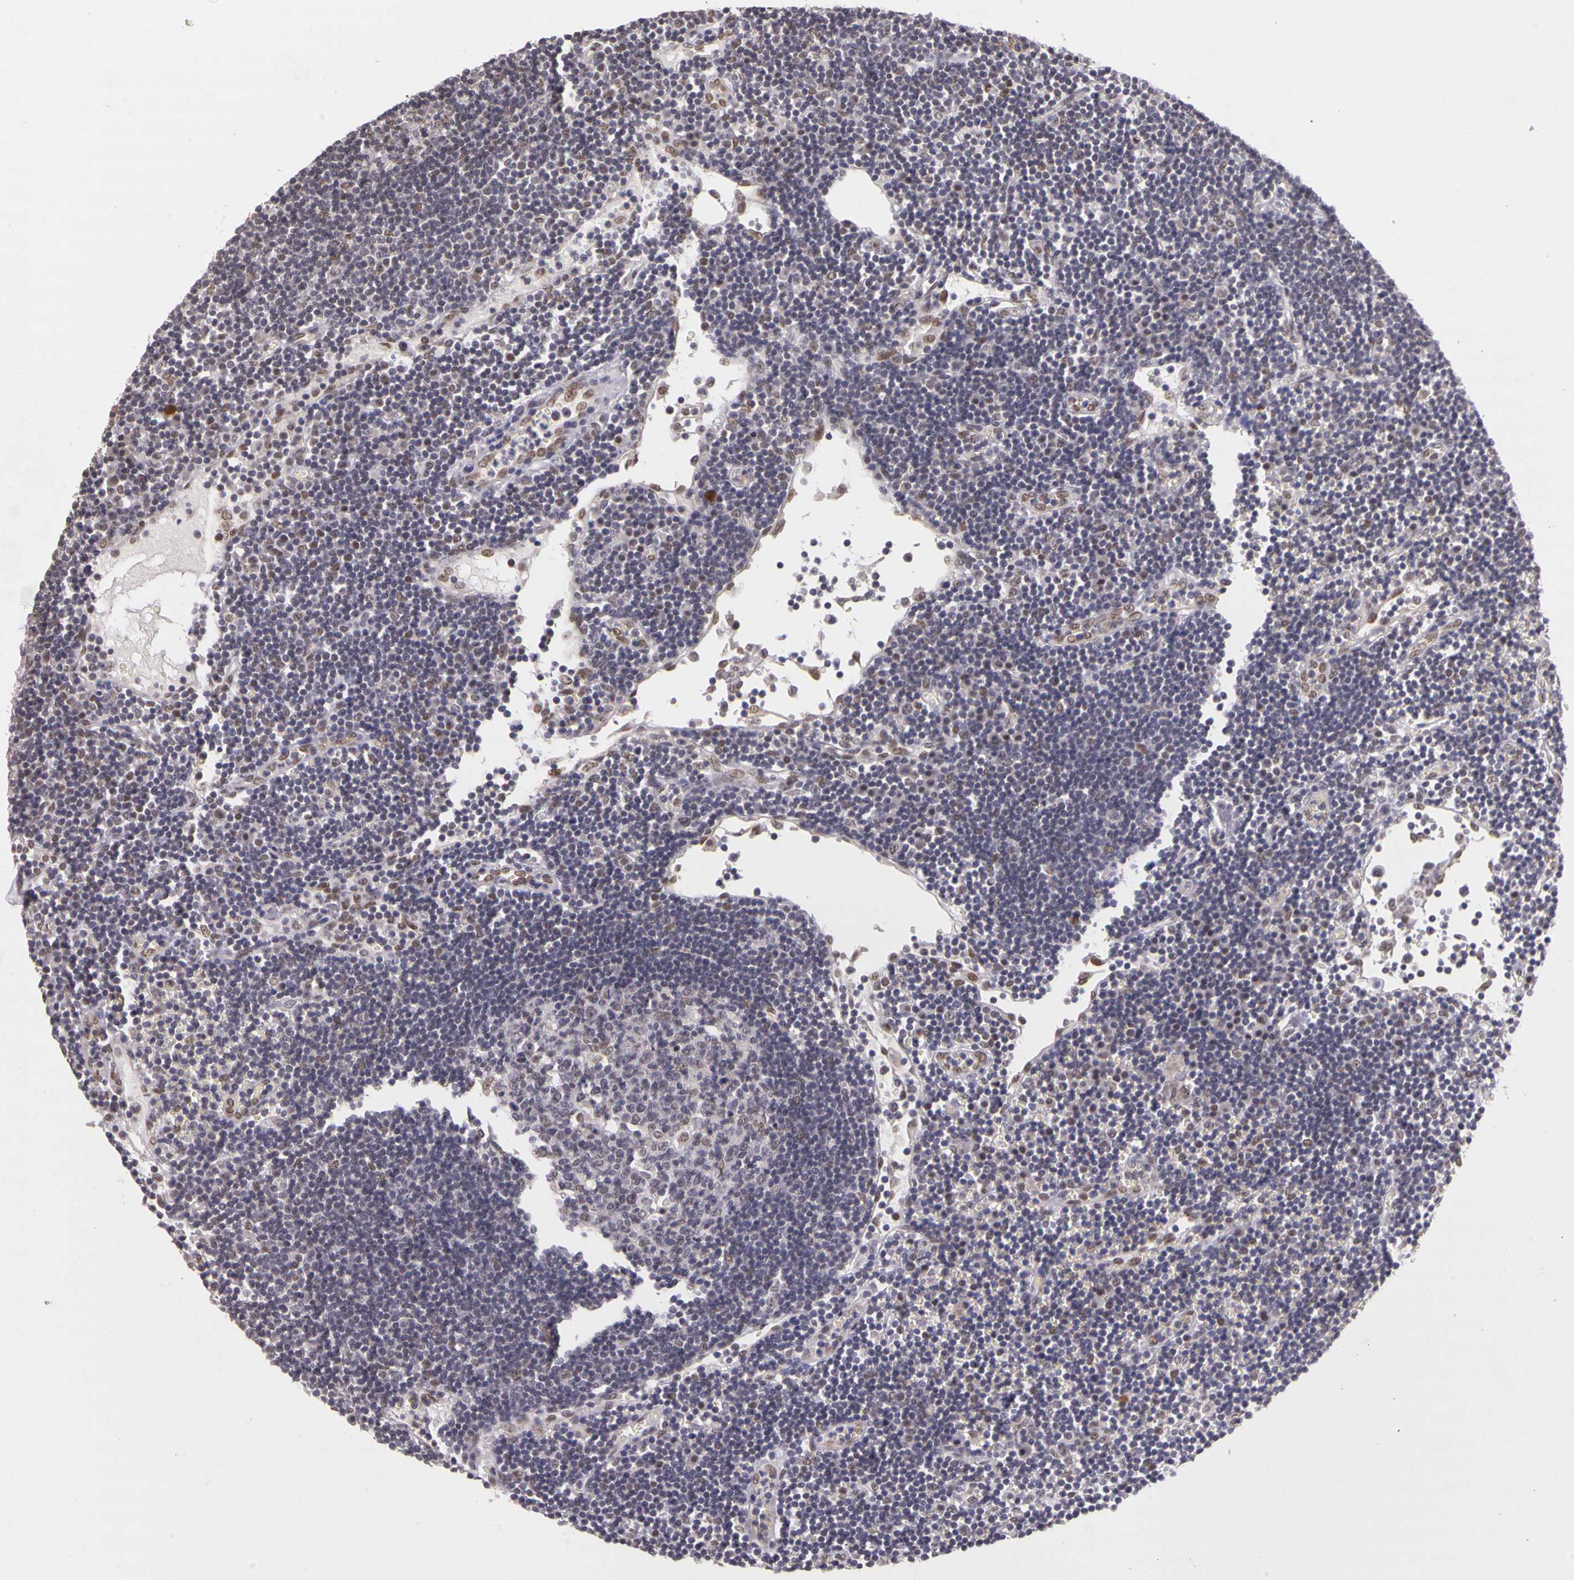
{"staining": {"intensity": "weak", "quantity": "25%-75%", "location": "nuclear"}, "tissue": "lymph node", "cell_type": "Germinal center cells", "image_type": "normal", "snomed": [{"axis": "morphology", "description": "Normal tissue, NOS"}, {"axis": "topography", "description": "Lymph node"}], "caption": "Lymph node stained with DAB (3,3'-diaminobenzidine) IHC demonstrates low levels of weak nuclear staining in about 25%-75% of germinal center cells.", "gene": "WDR13", "patient": {"sex": "male", "age": 54}}